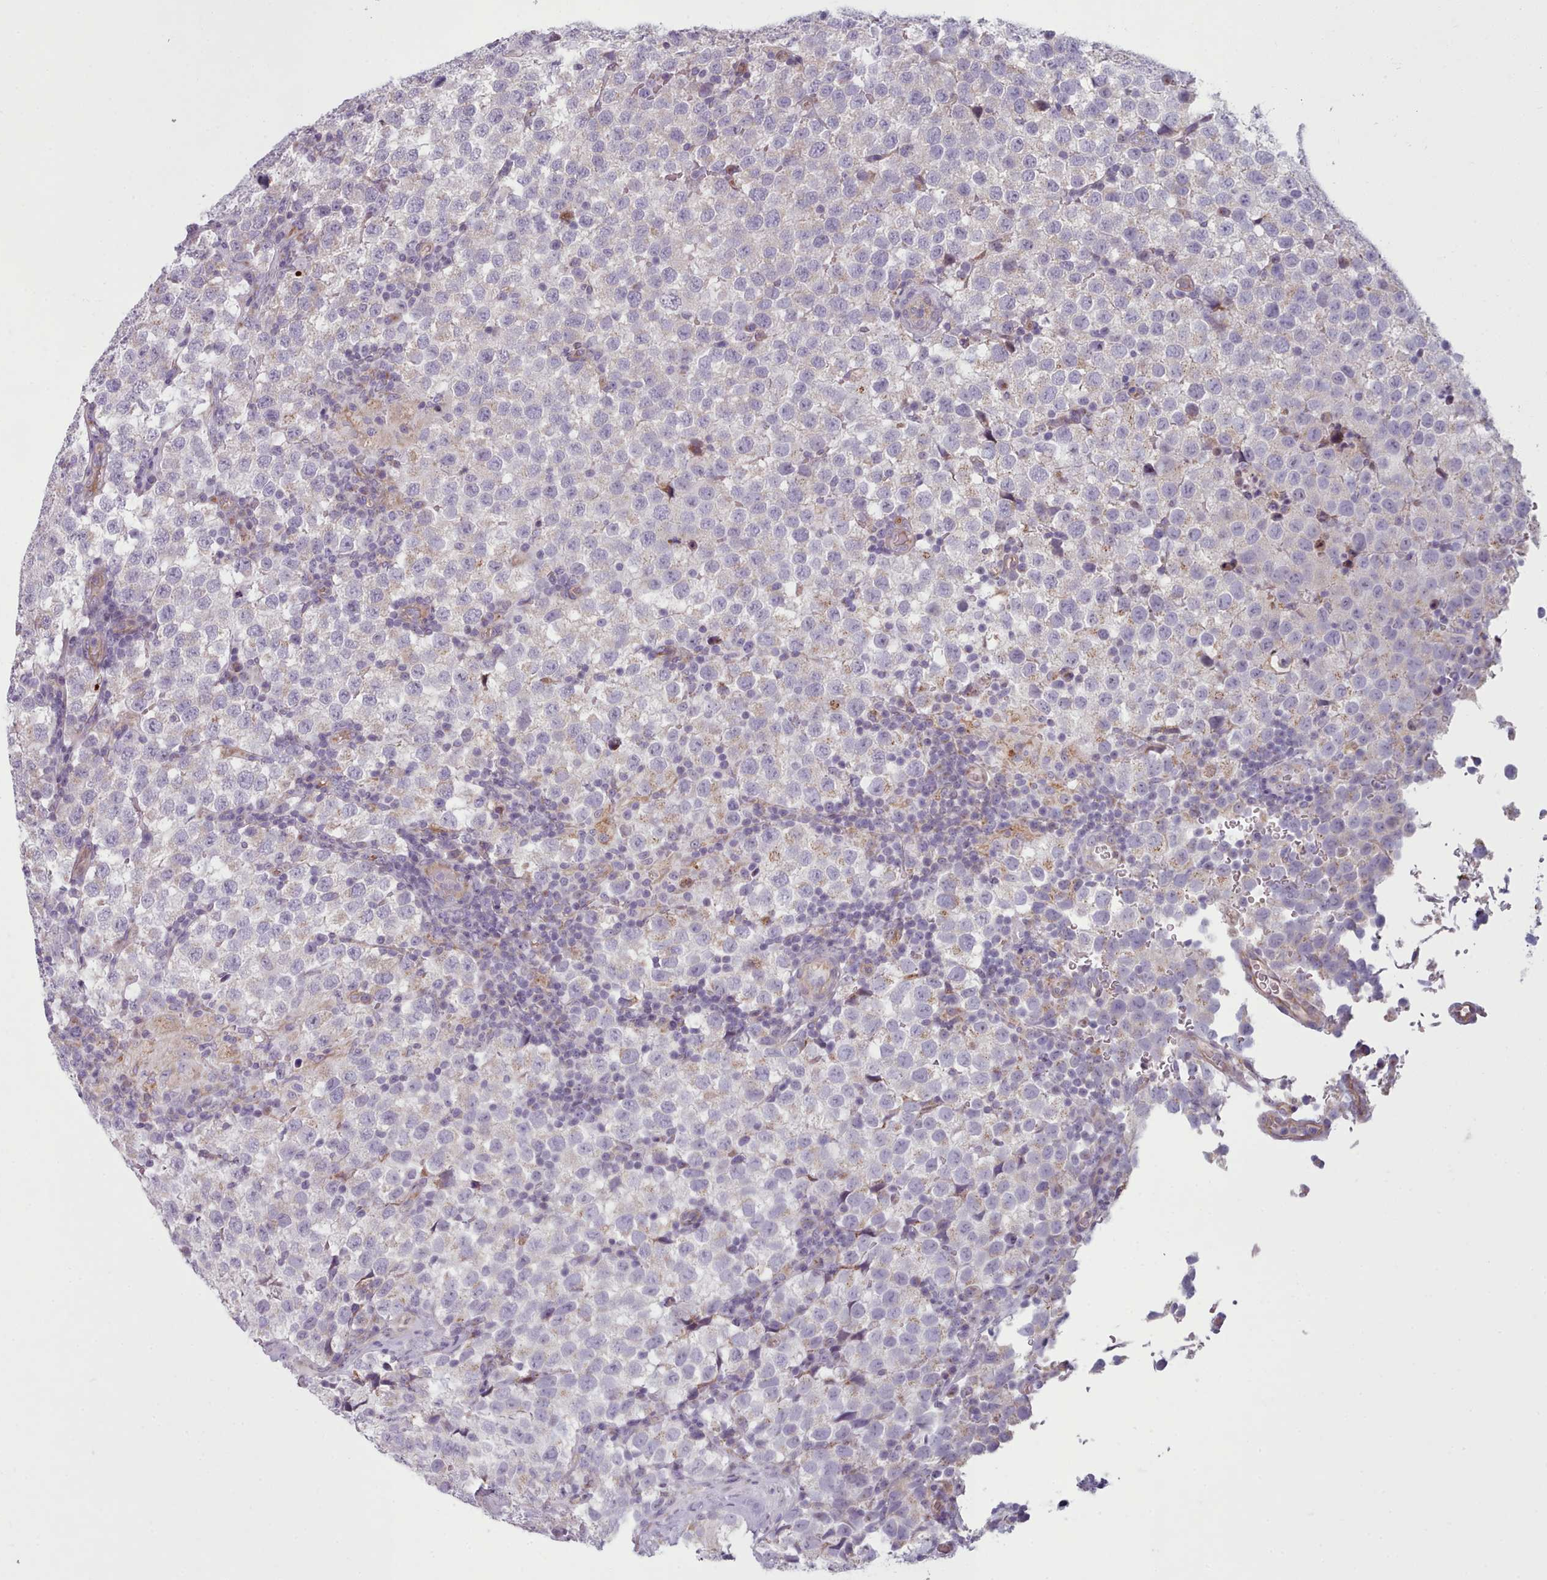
{"staining": {"intensity": "weak", "quantity": "<25%", "location": "cytoplasmic/membranous"}, "tissue": "testis cancer", "cell_type": "Tumor cells", "image_type": "cancer", "snomed": [{"axis": "morphology", "description": "Seminoma, NOS"}, {"axis": "topography", "description": "Testis"}], "caption": "An immunohistochemistry image of seminoma (testis) is shown. There is no staining in tumor cells of seminoma (testis).", "gene": "SLC52A3", "patient": {"sex": "male", "age": 34}}